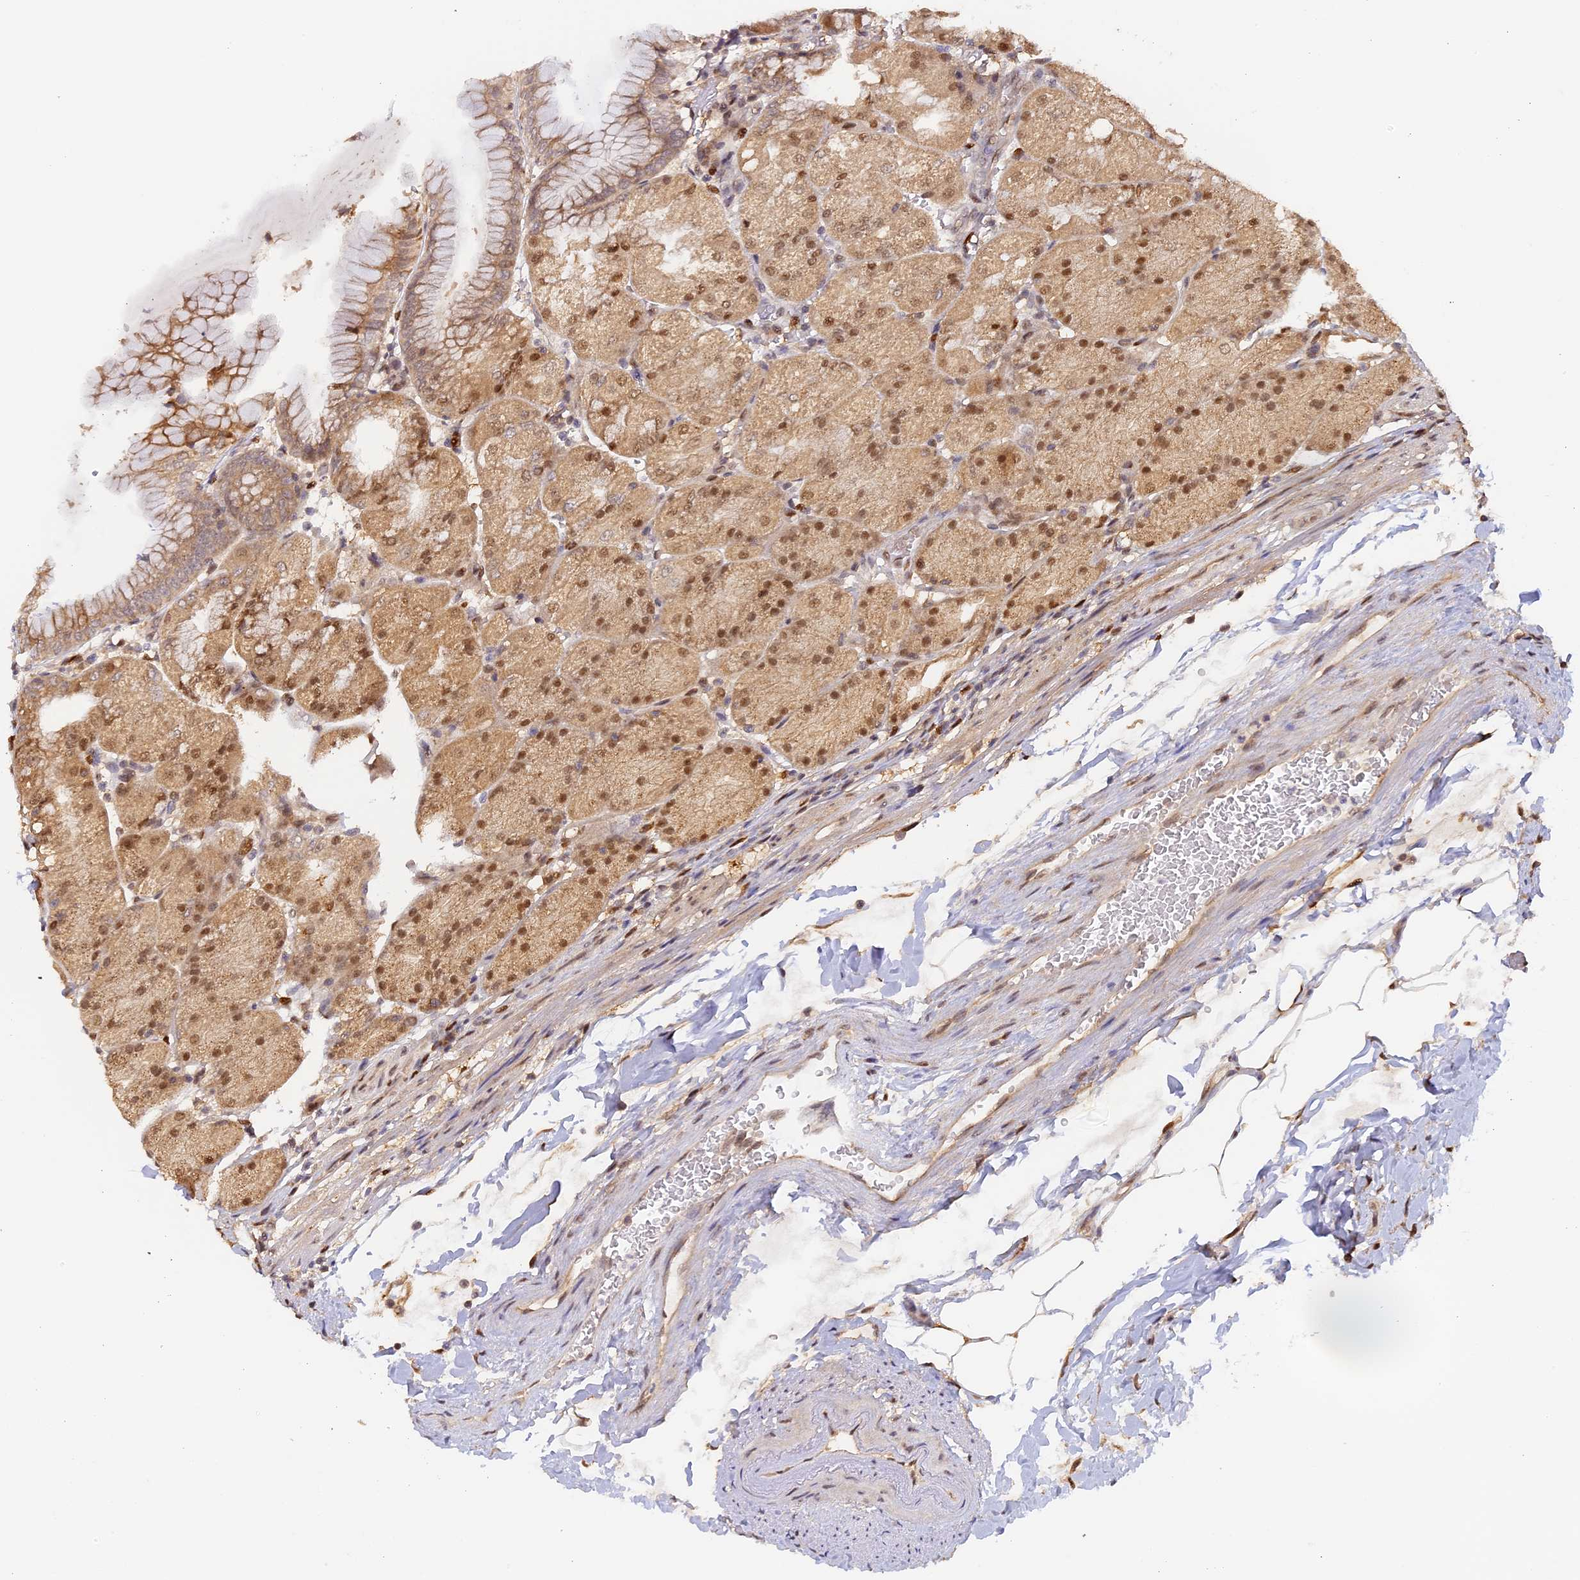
{"staining": {"intensity": "moderate", "quantity": ">75%", "location": "cytoplasmic/membranous,nuclear"}, "tissue": "stomach", "cell_type": "Glandular cells", "image_type": "normal", "snomed": [{"axis": "morphology", "description": "Normal tissue, NOS"}, {"axis": "topography", "description": "Stomach, upper"}, {"axis": "topography", "description": "Stomach, lower"}], "caption": "Glandular cells show medium levels of moderate cytoplasmic/membranous,nuclear positivity in about >75% of cells in normal stomach.", "gene": "MYBL2", "patient": {"sex": "male", "age": 62}}